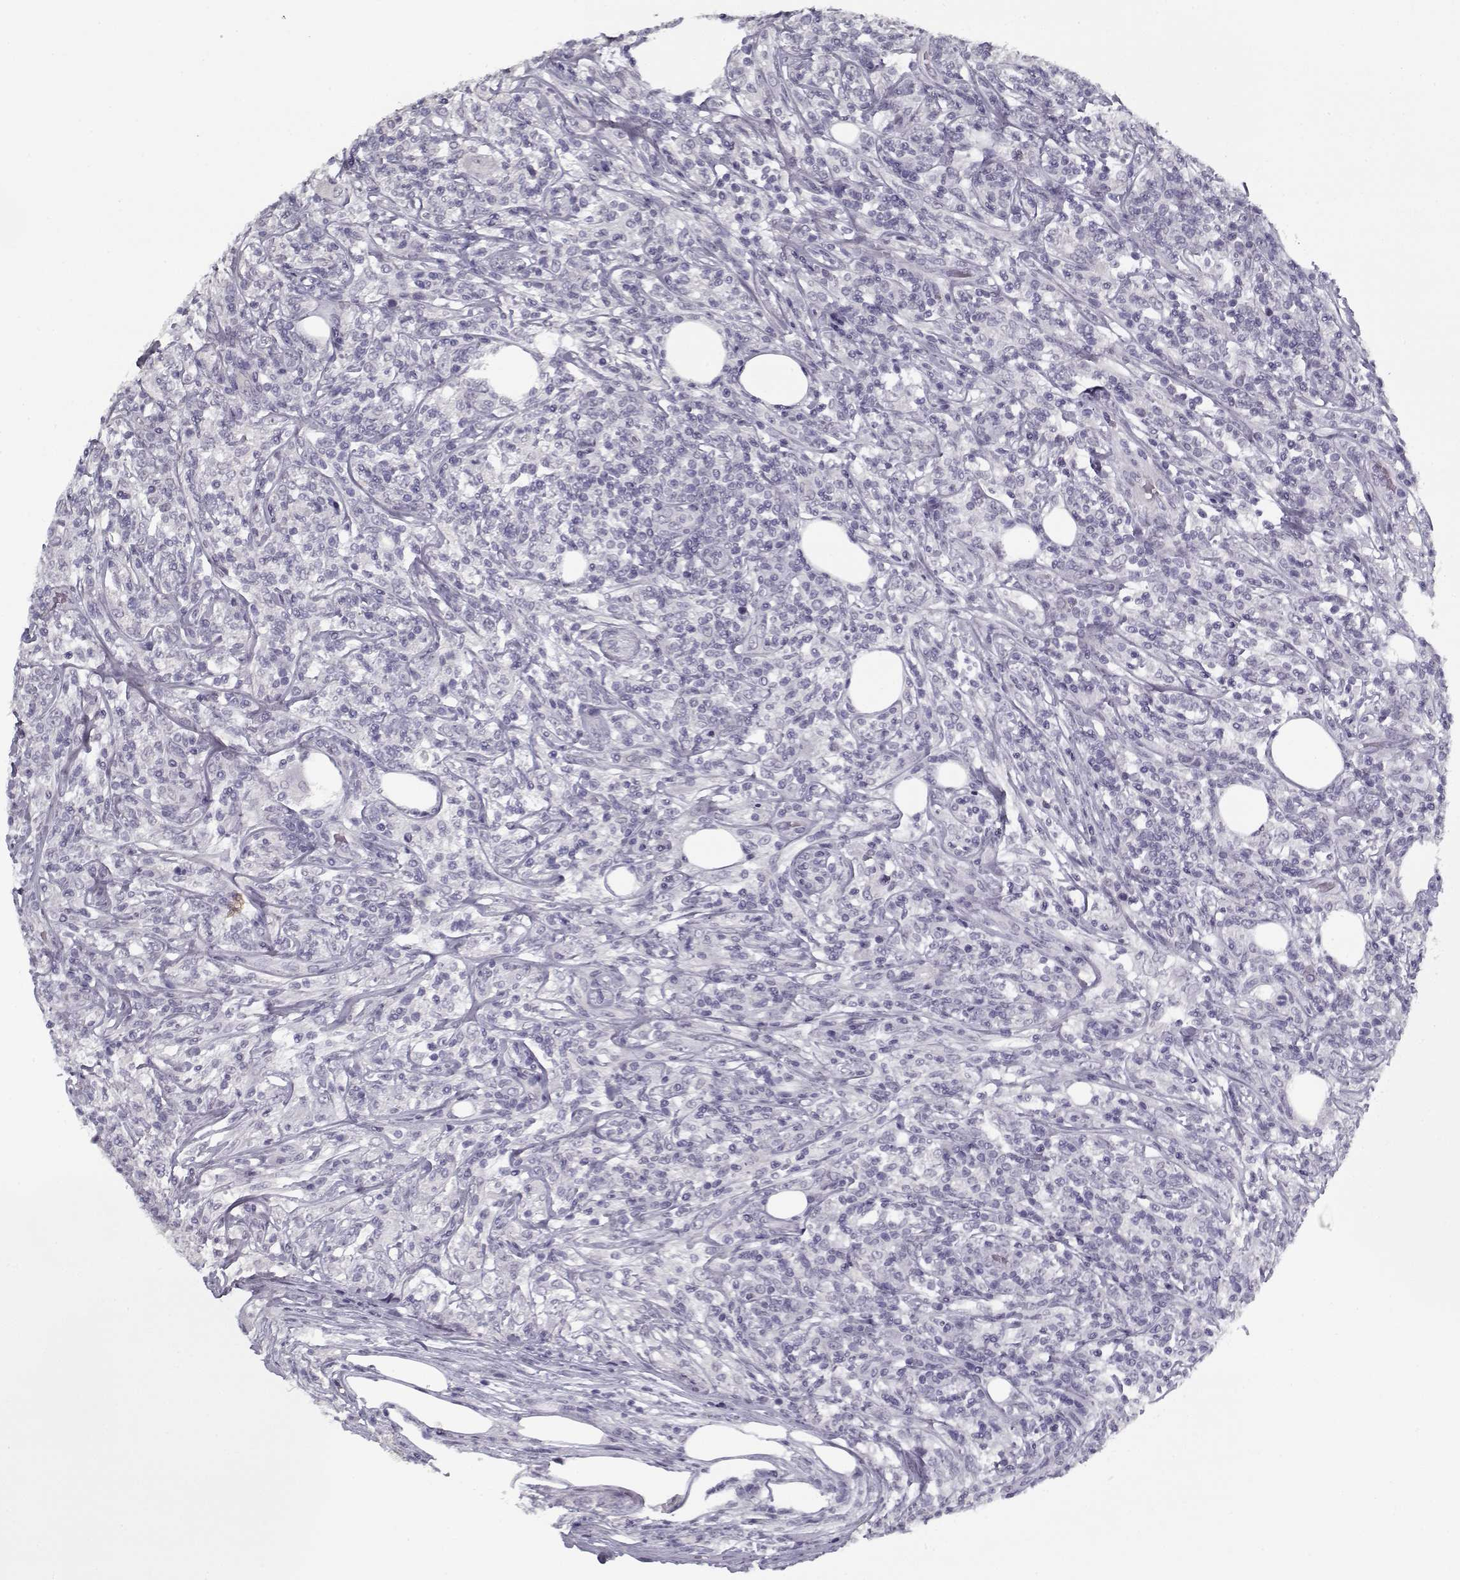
{"staining": {"intensity": "negative", "quantity": "none", "location": "none"}, "tissue": "lymphoma", "cell_type": "Tumor cells", "image_type": "cancer", "snomed": [{"axis": "morphology", "description": "Malignant lymphoma, non-Hodgkin's type, High grade"}, {"axis": "topography", "description": "Lymph node"}], "caption": "Immunohistochemistry (IHC) photomicrograph of neoplastic tissue: lymphoma stained with DAB (3,3'-diaminobenzidine) exhibits no significant protein staining in tumor cells.", "gene": "RNF32", "patient": {"sex": "female", "age": 84}}